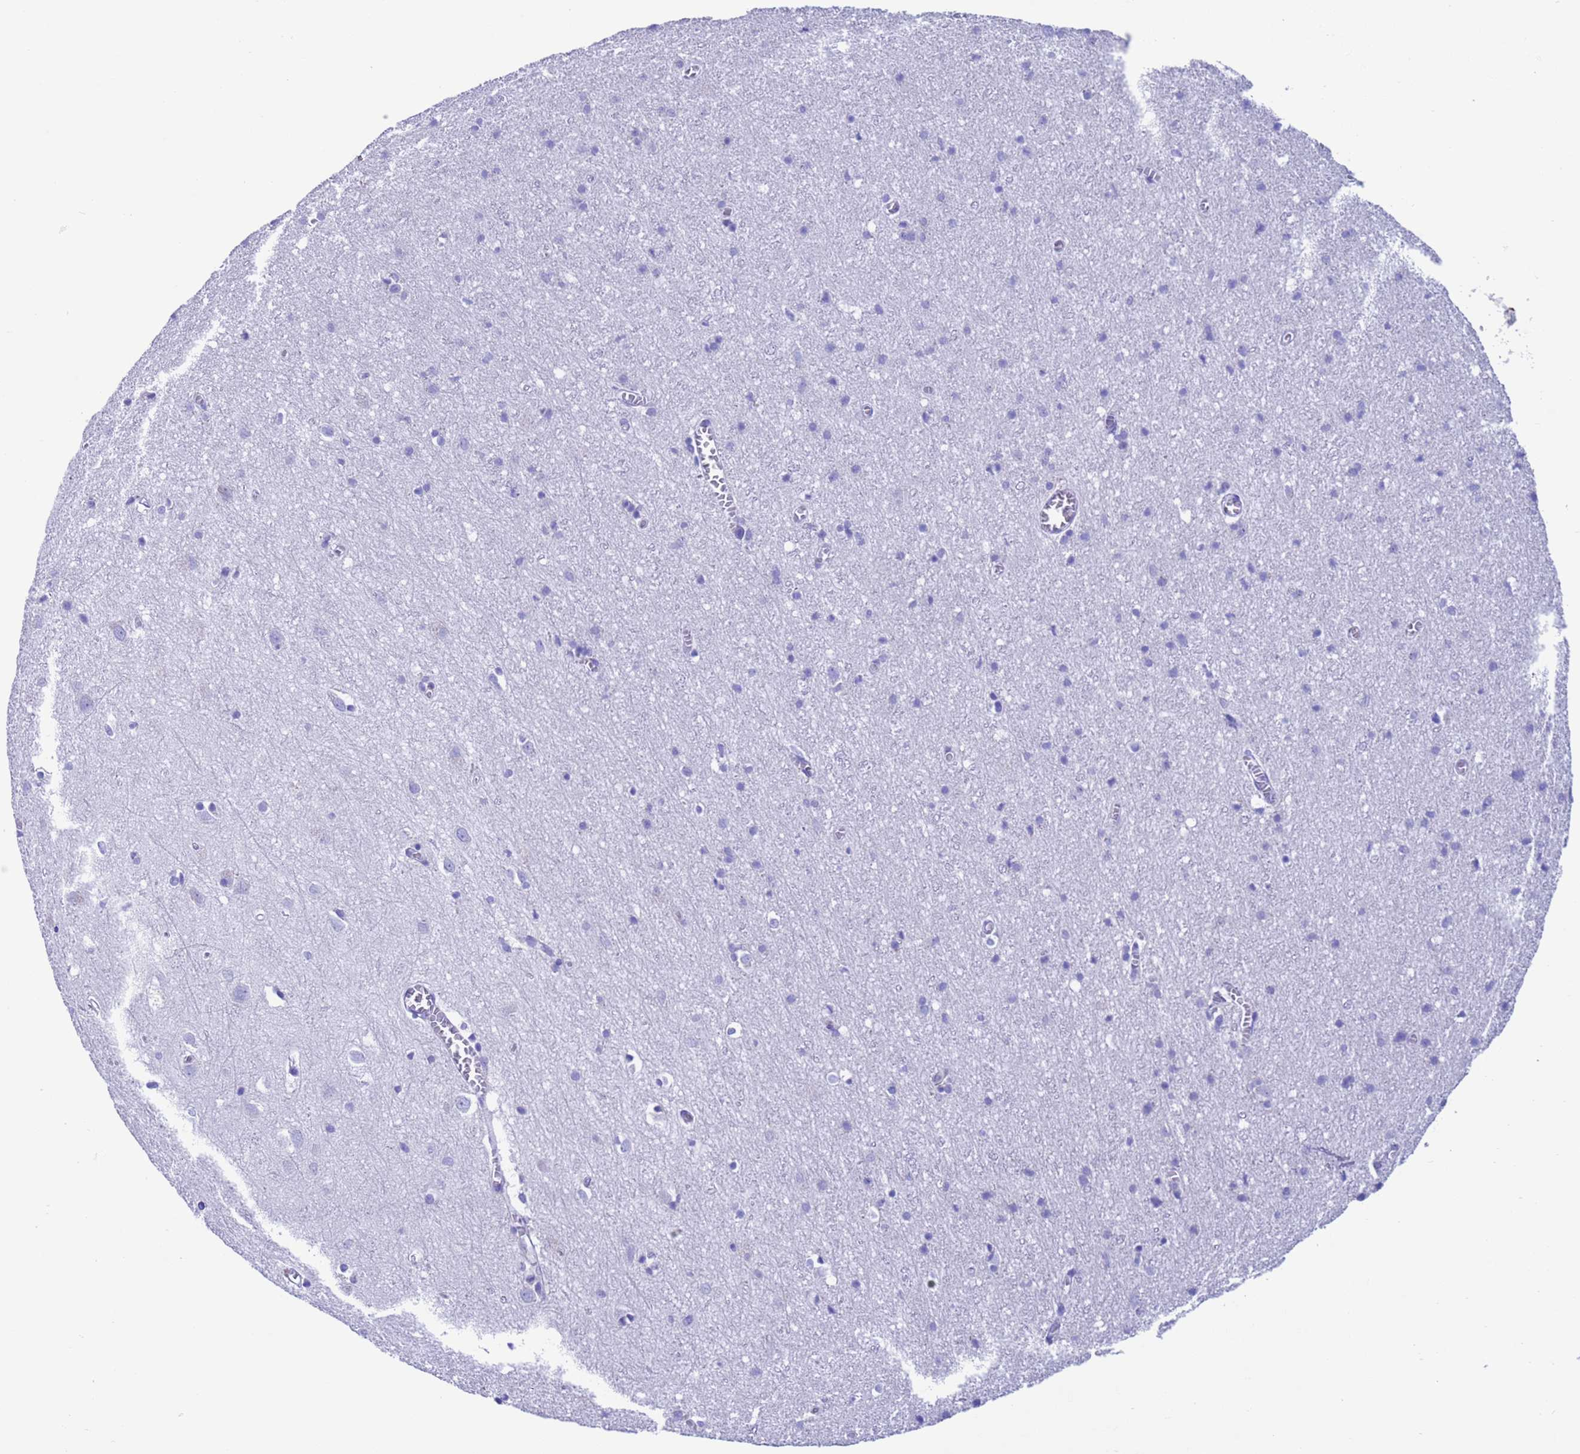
{"staining": {"intensity": "negative", "quantity": "none", "location": "none"}, "tissue": "cerebral cortex", "cell_type": "Endothelial cells", "image_type": "normal", "snomed": [{"axis": "morphology", "description": "Normal tissue, NOS"}, {"axis": "topography", "description": "Cerebral cortex"}], "caption": "Human cerebral cortex stained for a protein using immunohistochemistry (IHC) displays no positivity in endothelial cells.", "gene": "C6orf47", "patient": {"sex": "female", "age": 64}}